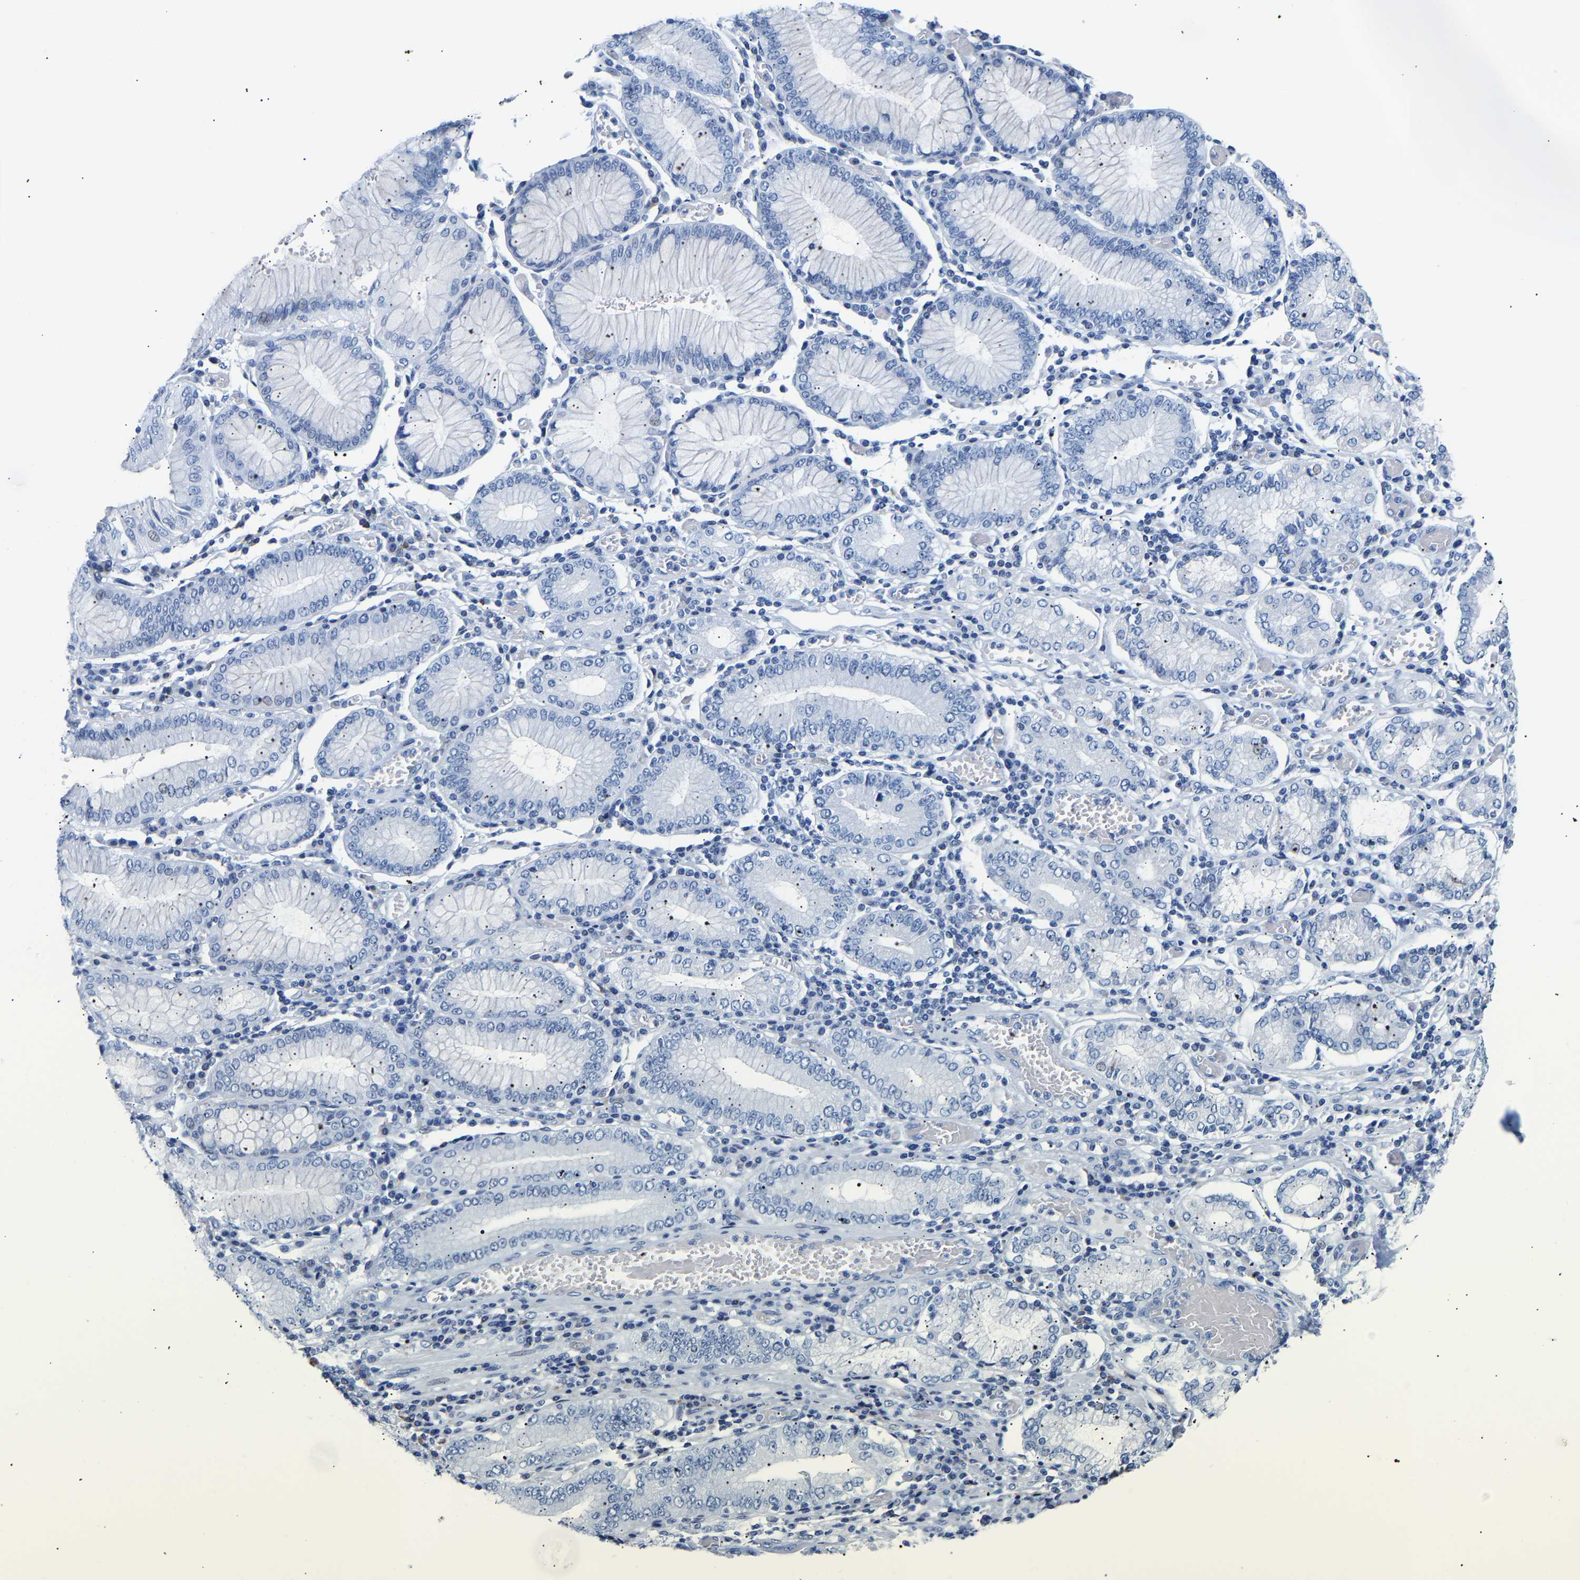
{"staining": {"intensity": "negative", "quantity": "none", "location": "none"}, "tissue": "stomach cancer", "cell_type": "Tumor cells", "image_type": "cancer", "snomed": [{"axis": "morphology", "description": "Adenocarcinoma, NOS"}, {"axis": "topography", "description": "Stomach"}], "caption": "Human stomach adenocarcinoma stained for a protein using immunohistochemistry (IHC) demonstrates no staining in tumor cells.", "gene": "SPINK2", "patient": {"sex": "female", "age": 73}}